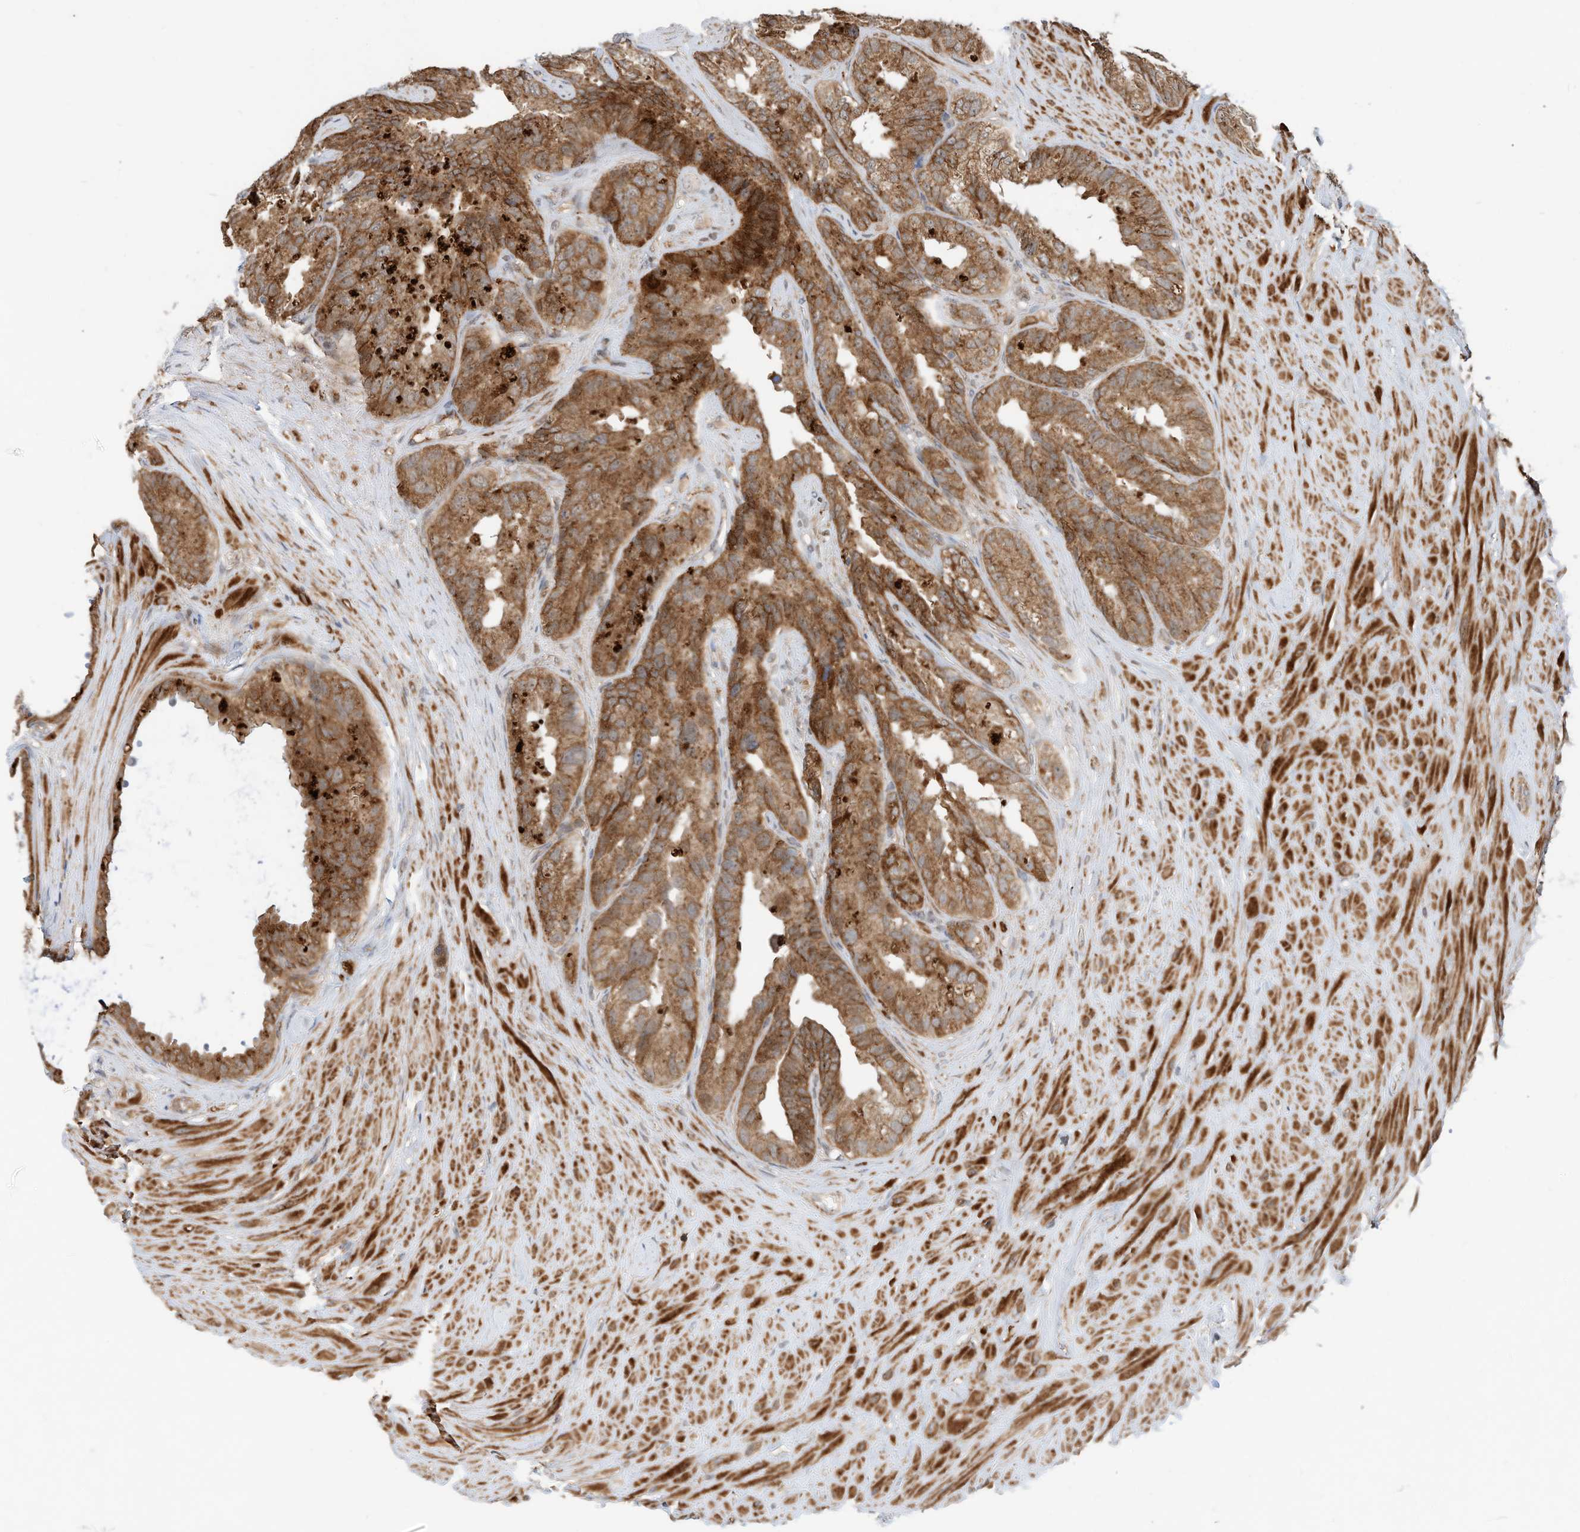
{"staining": {"intensity": "strong", "quantity": ">75%", "location": "cytoplasmic/membranous"}, "tissue": "seminal vesicle", "cell_type": "Glandular cells", "image_type": "normal", "snomed": [{"axis": "morphology", "description": "Normal tissue, NOS"}, {"axis": "topography", "description": "Seminal veicle"}], "caption": "A high-resolution micrograph shows immunohistochemistry (IHC) staining of benign seminal vesicle, which demonstrates strong cytoplasmic/membranous expression in approximately >75% of glandular cells.", "gene": "CPAMD8", "patient": {"sex": "male", "age": 80}}